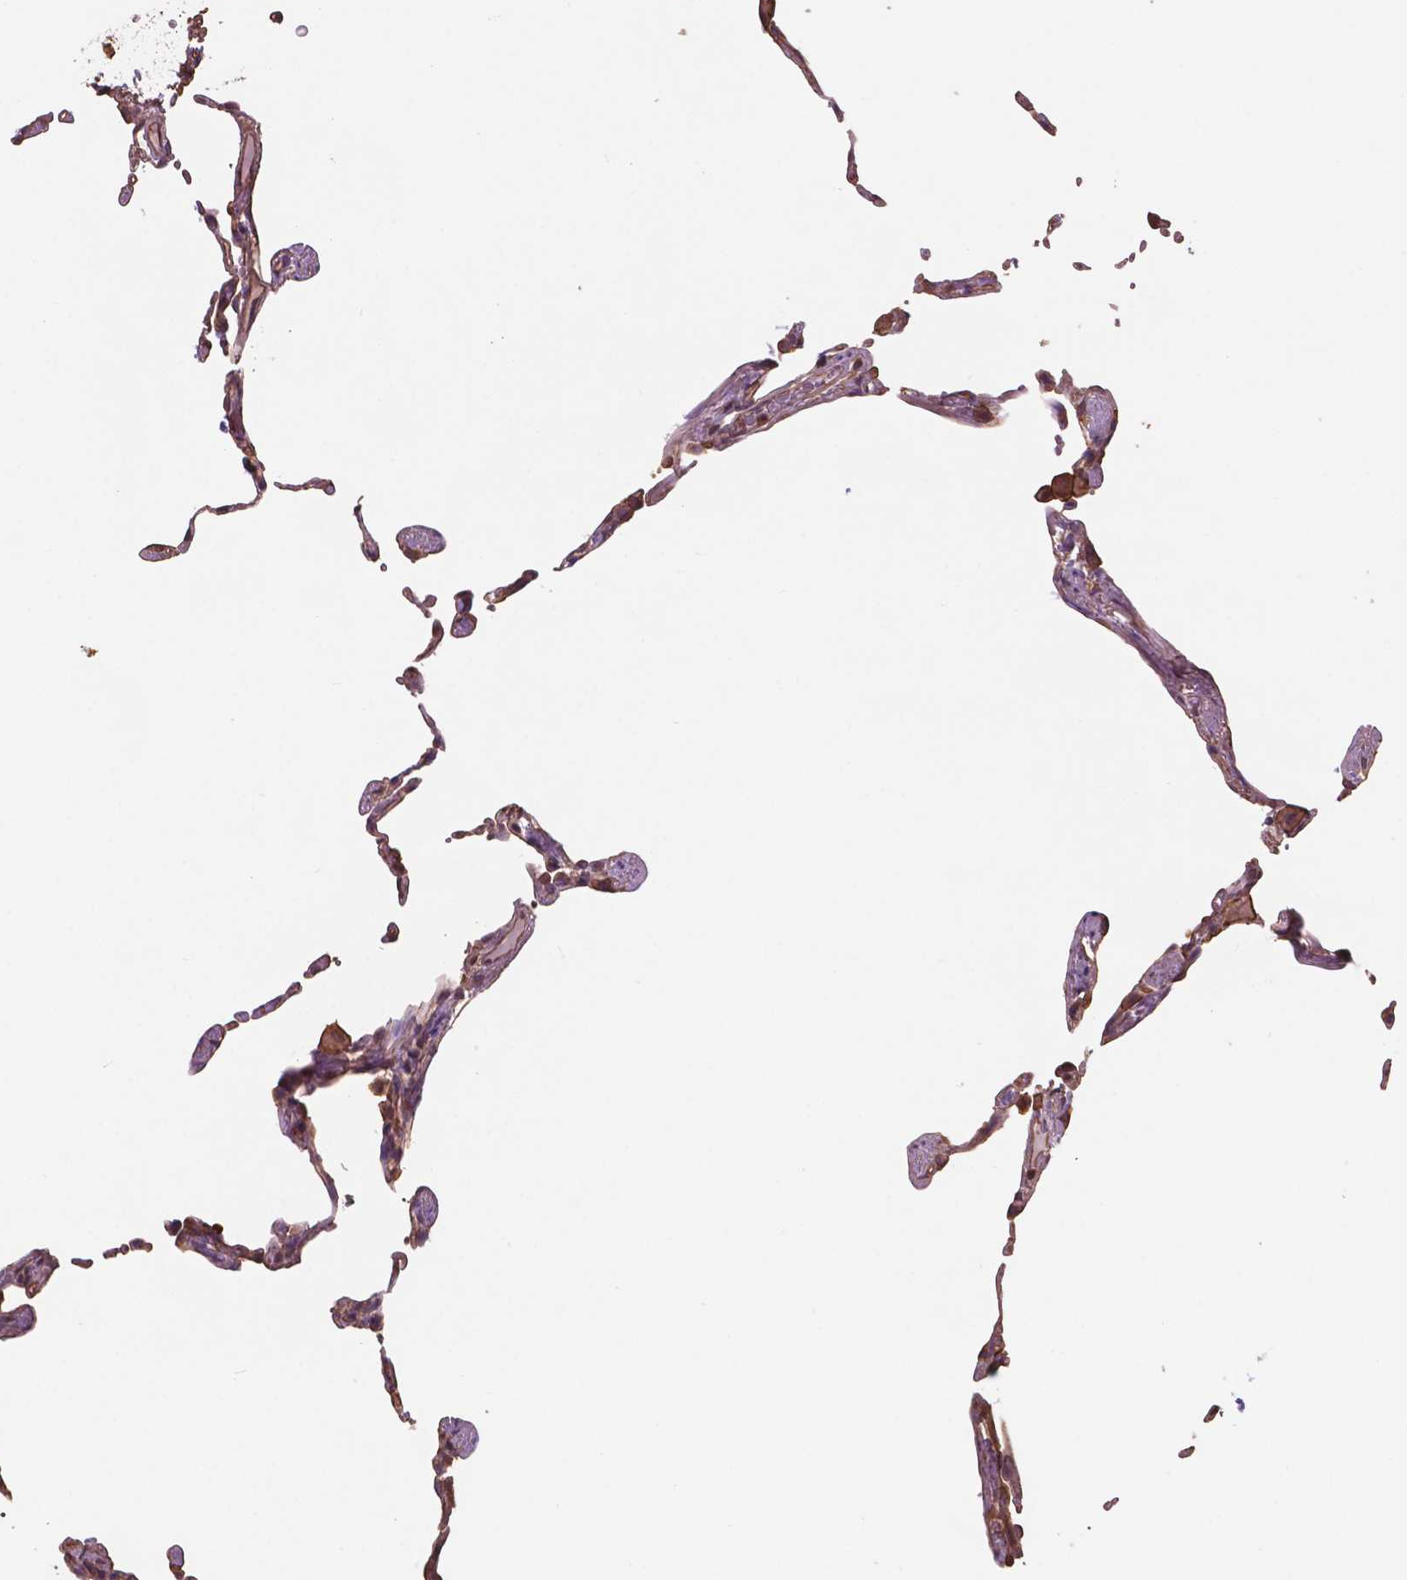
{"staining": {"intensity": "moderate", "quantity": ">75%", "location": "cytoplasmic/membranous"}, "tissue": "lung", "cell_type": "Alveolar cells", "image_type": "normal", "snomed": [{"axis": "morphology", "description": "Normal tissue, NOS"}, {"axis": "topography", "description": "Lung"}], "caption": "IHC histopathology image of benign human lung stained for a protein (brown), which demonstrates medium levels of moderate cytoplasmic/membranous positivity in about >75% of alveolar cells.", "gene": "NIPA2", "patient": {"sex": "female", "age": 57}}